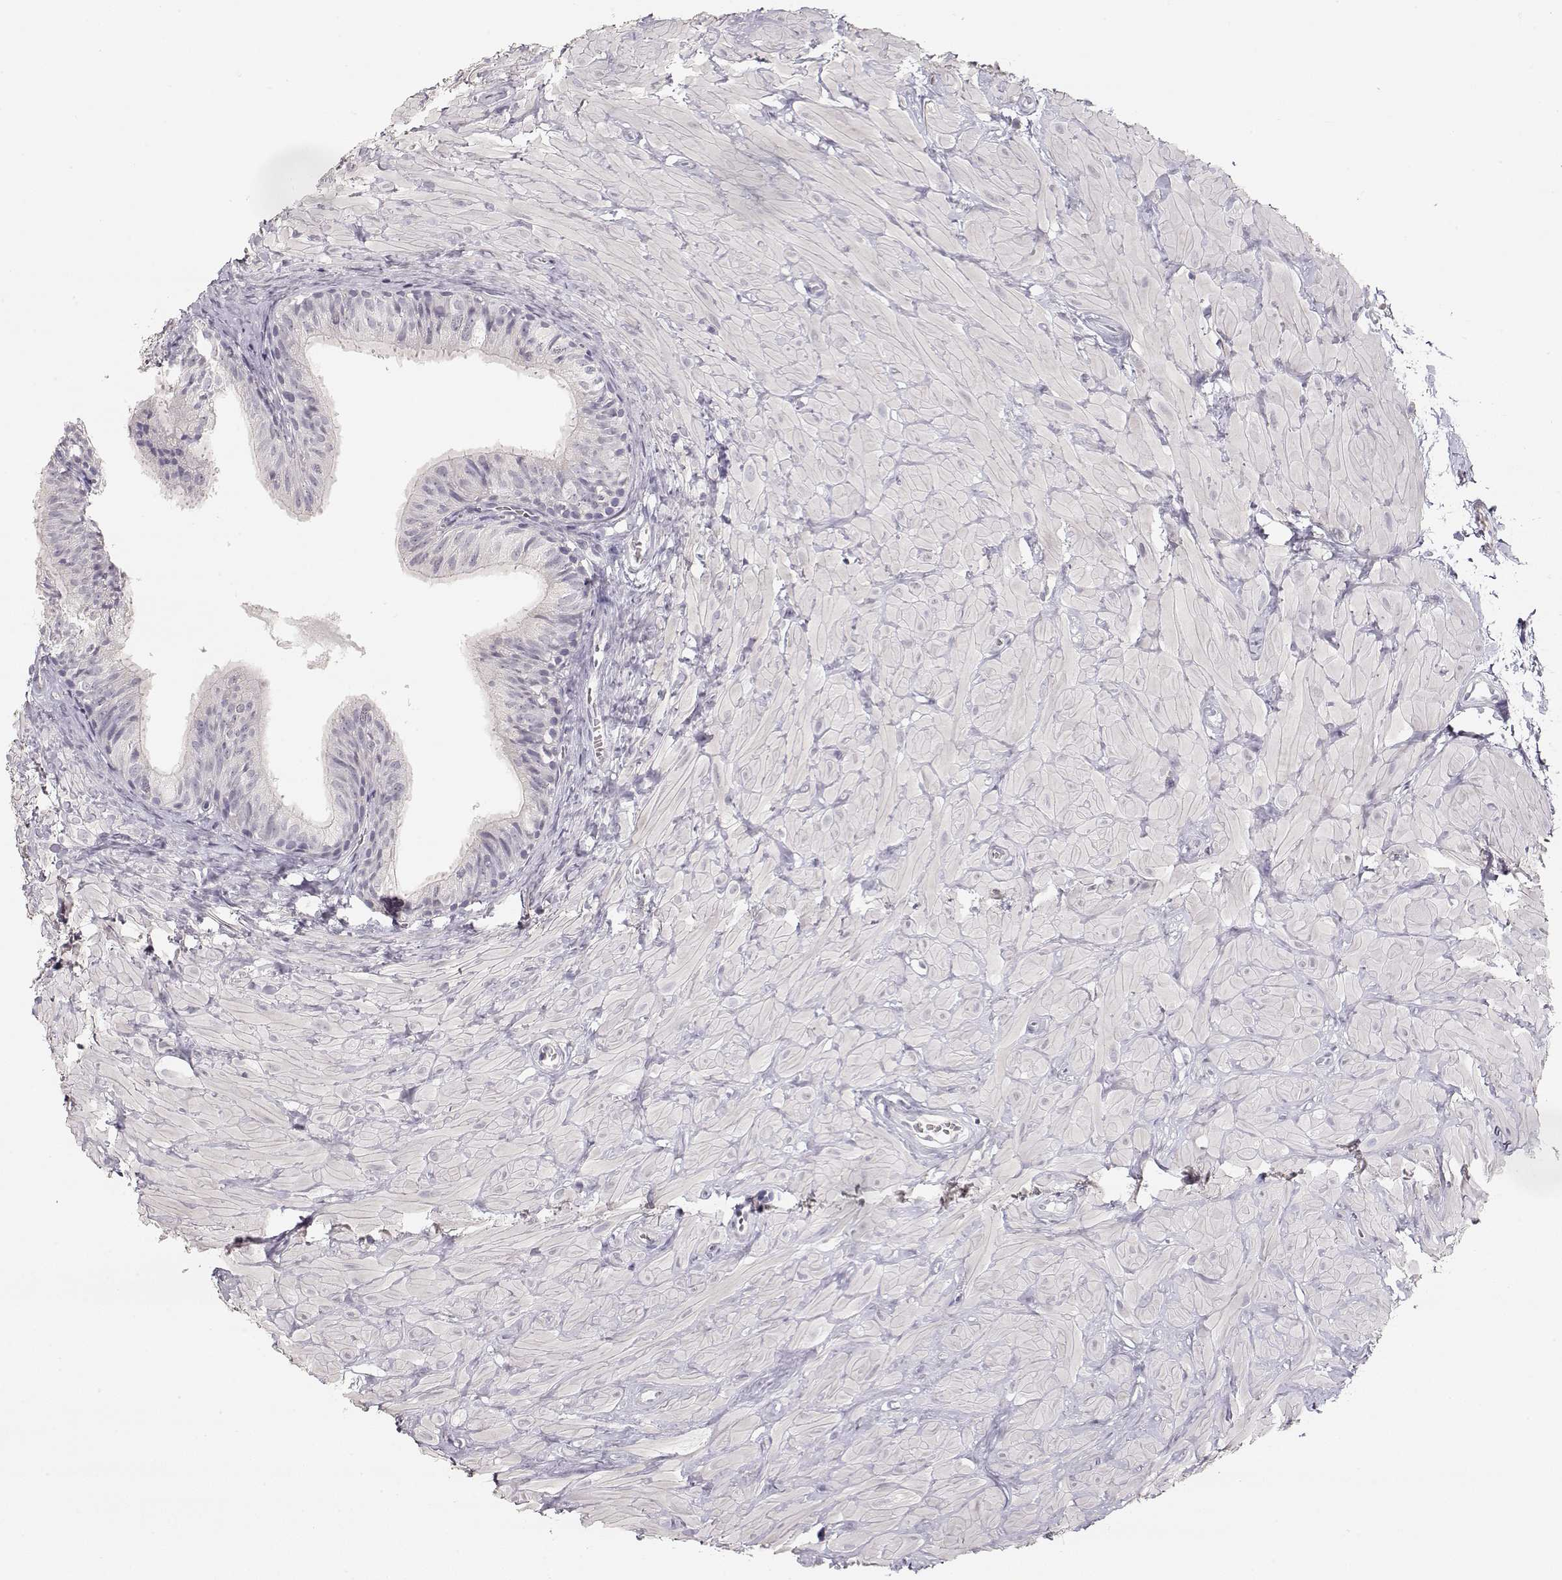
{"staining": {"intensity": "negative", "quantity": "none", "location": "none"}, "tissue": "epididymis", "cell_type": "Glandular cells", "image_type": "normal", "snomed": [{"axis": "morphology", "description": "Normal tissue, NOS"}, {"axis": "topography", "description": "Epididymis"}, {"axis": "topography", "description": "Vas deferens"}], "caption": "This is an immunohistochemistry micrograph of normal epididymis. There is no expression in glandular cells.", "gene": "TPH2", "patient": {"sex": "male", "age": 23}}